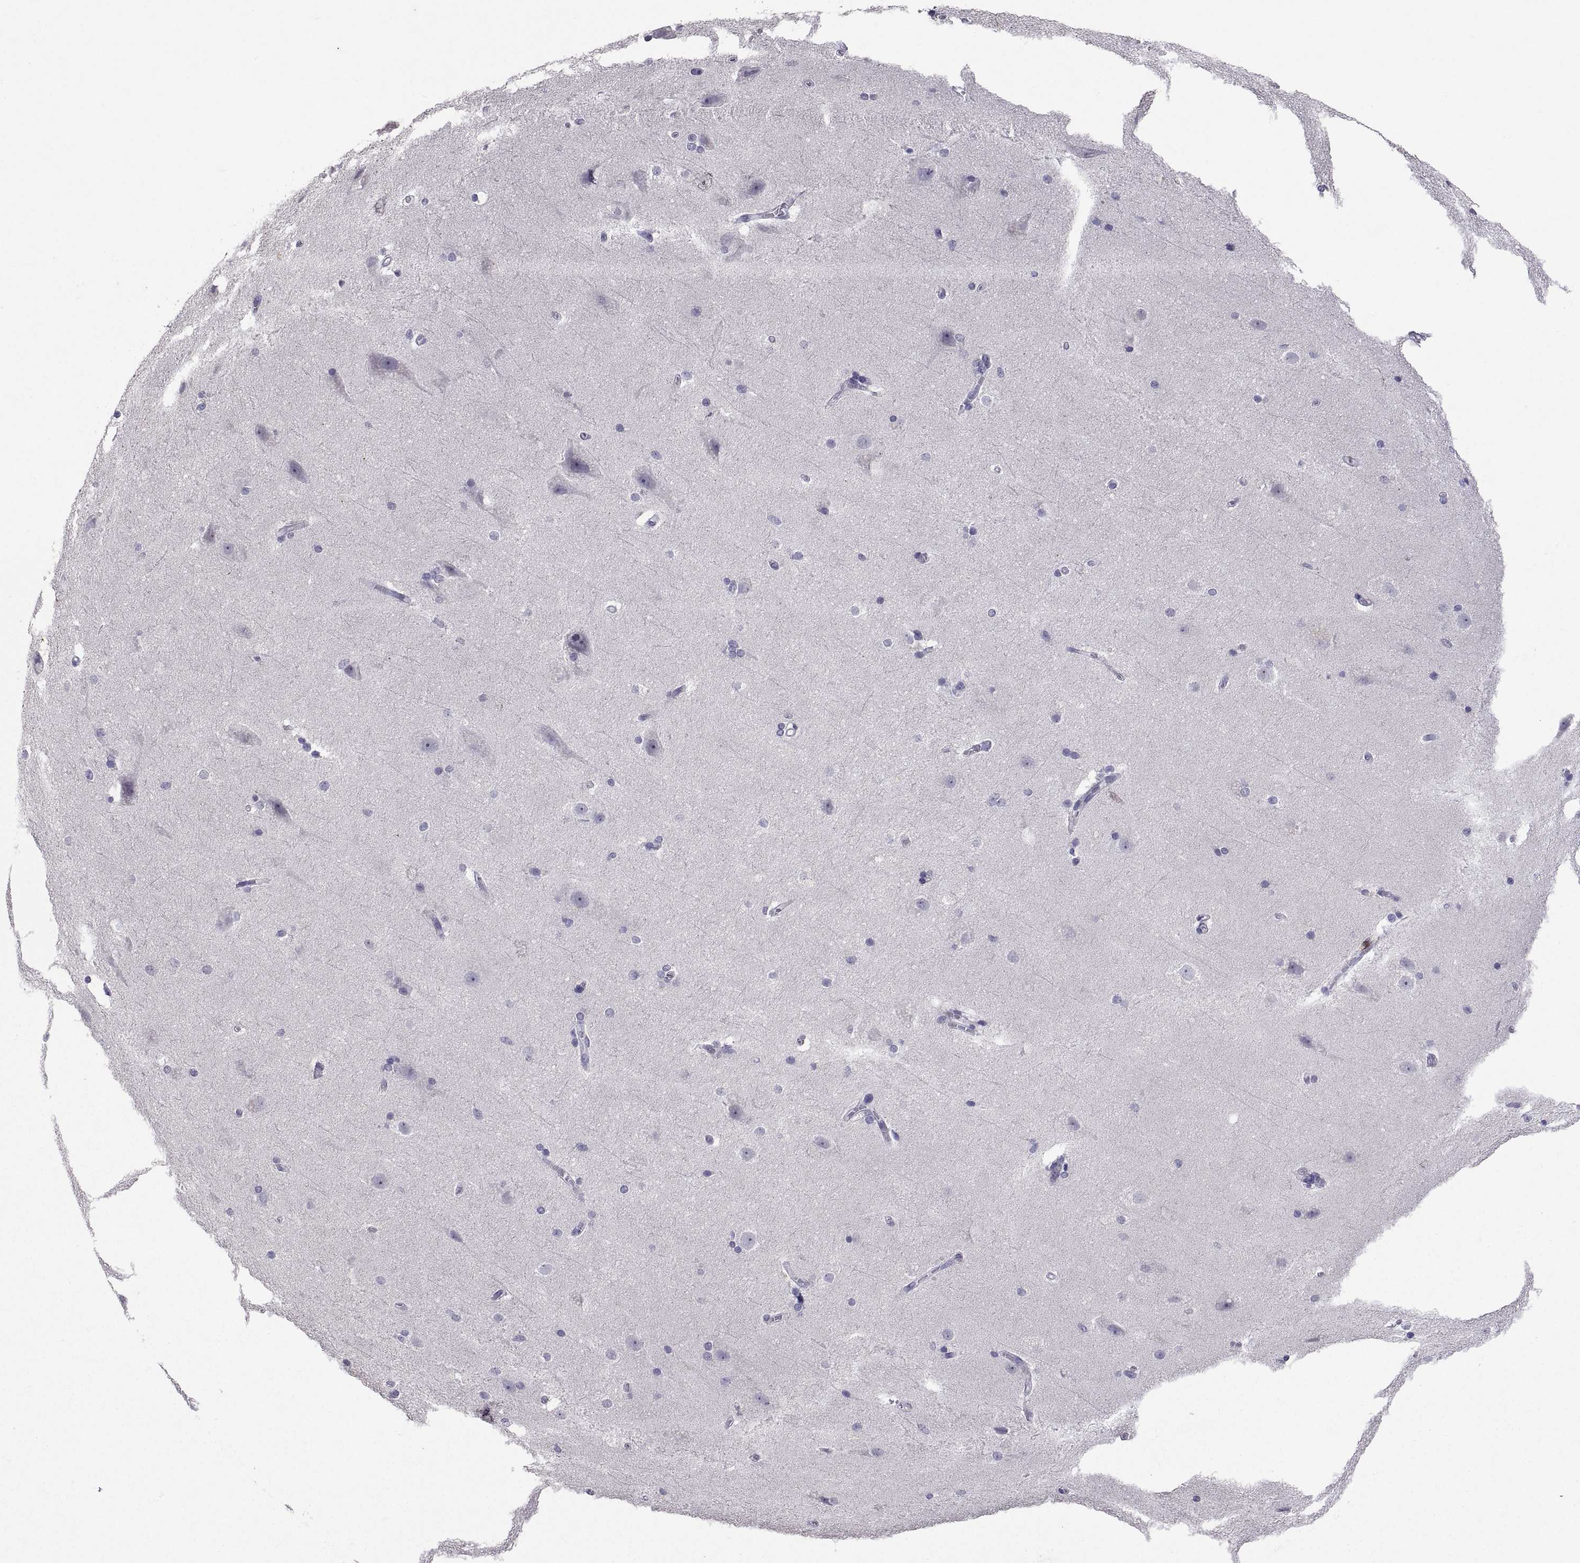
{"staining": {"intensity": "negative", "quantity": "none", "location": "none"}, "tissue": "hippocampus", "cell_type": "Glial cells", "image_type": "normal", "snomed": [{"axis": "morphology", "description": "Normal tissue, NOS"}, {"axis": "topography", "description": "Cerebral cortex"}, {"axis": "topography", "description": "Hippocampus"}], "caption": "A high-resolution micrograph shows immunohistochemistry (IHC) staining of benign hippocampus, which demonstrates no significant expression in glial cells.", "gene": "MS4A1", "patient": {"sex": "female", "age": 19}}